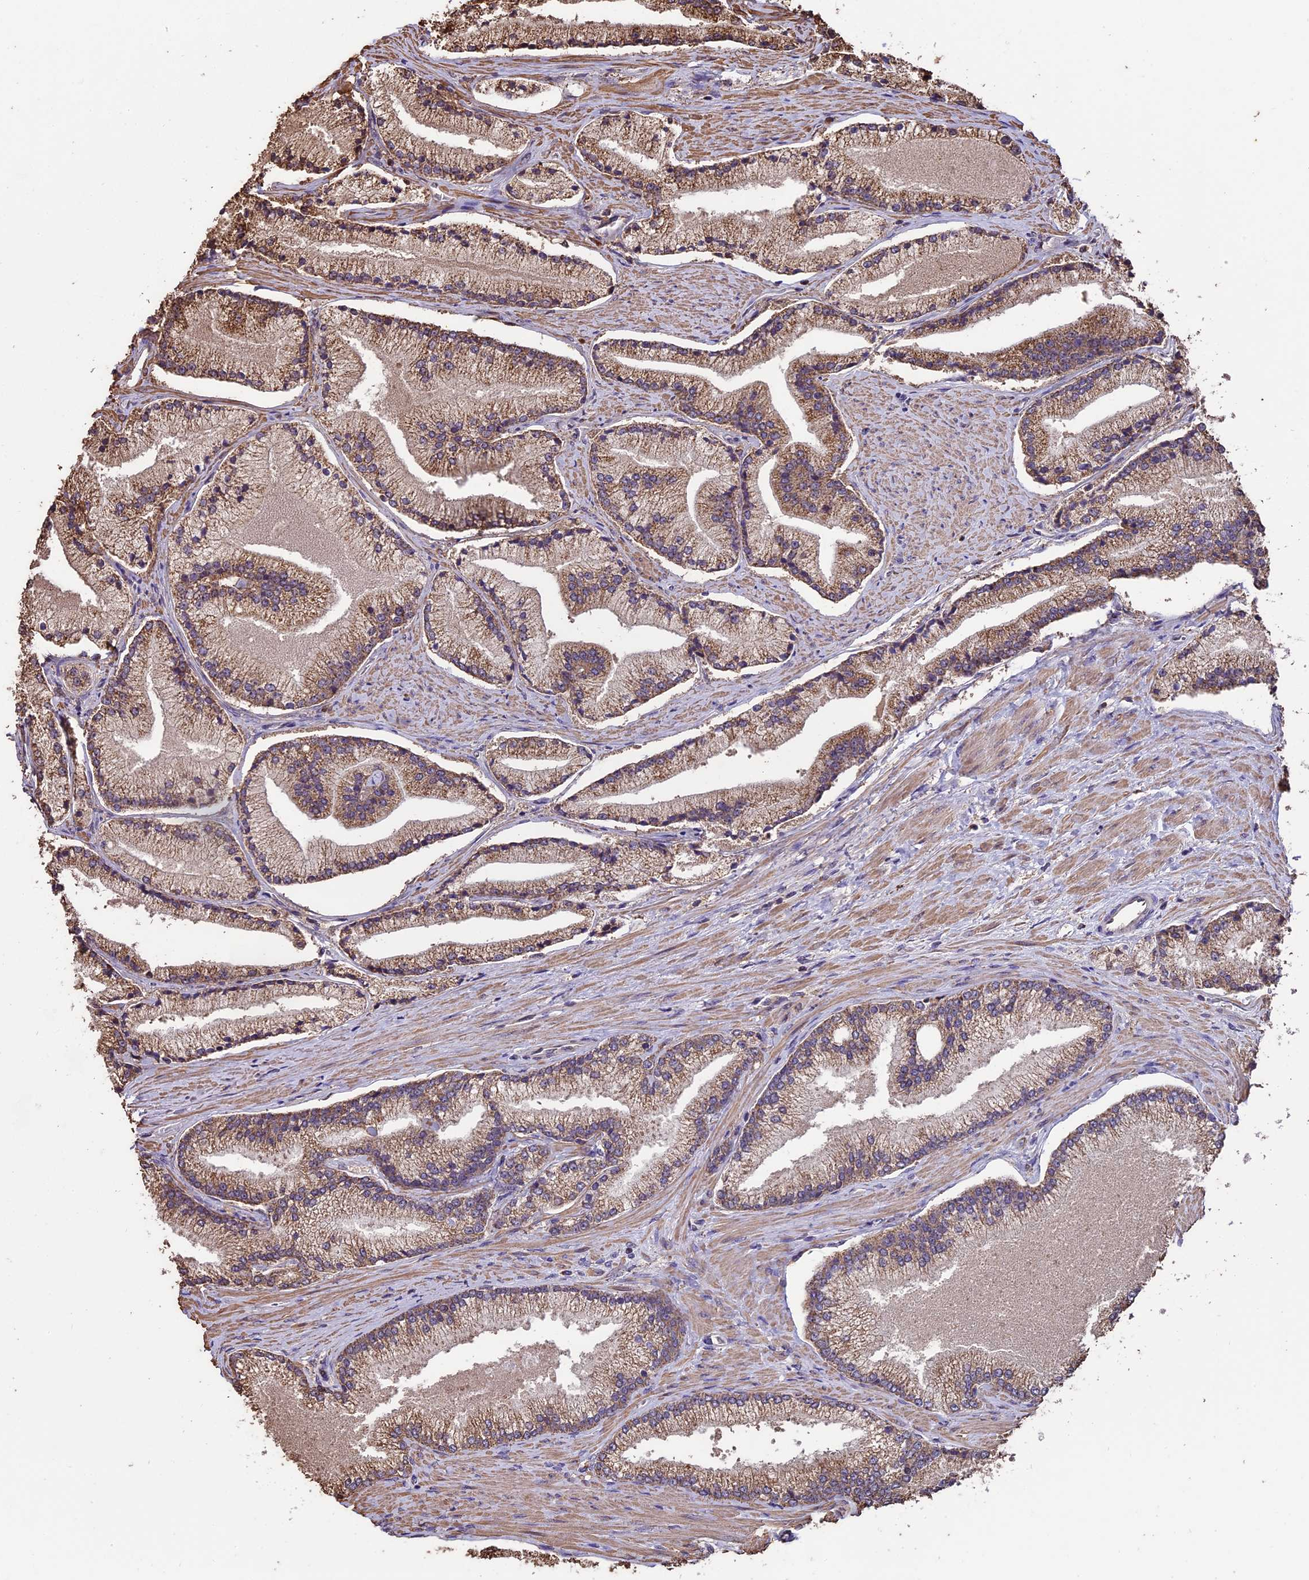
{"staining": {"intensity": "moderate", "quantity": "25%-75%", "location": "cytoplasmic/membranous"}, "tissue": "prostate cancer", "cell_type": "Tumor cells", "image_type": "cancer", "snomed": [{"axis": "morphology", "description": "Adenocarcinoma, High grade"}, {"axis": "topography", "description": "Prostate"}], "caption": "Protein staining demonstrates moderate cytoplasmic/membranous staining in about 25%-75% of tumor cells in prostate cancer (high-grade adenocarcinoma). Using DAB (brown) and hematoxylin (blue) stains, captured at high magnification using brightfield microscopy.", "gene": "PGPEP1L", "patient": {"sex": "male", "age": 67}}